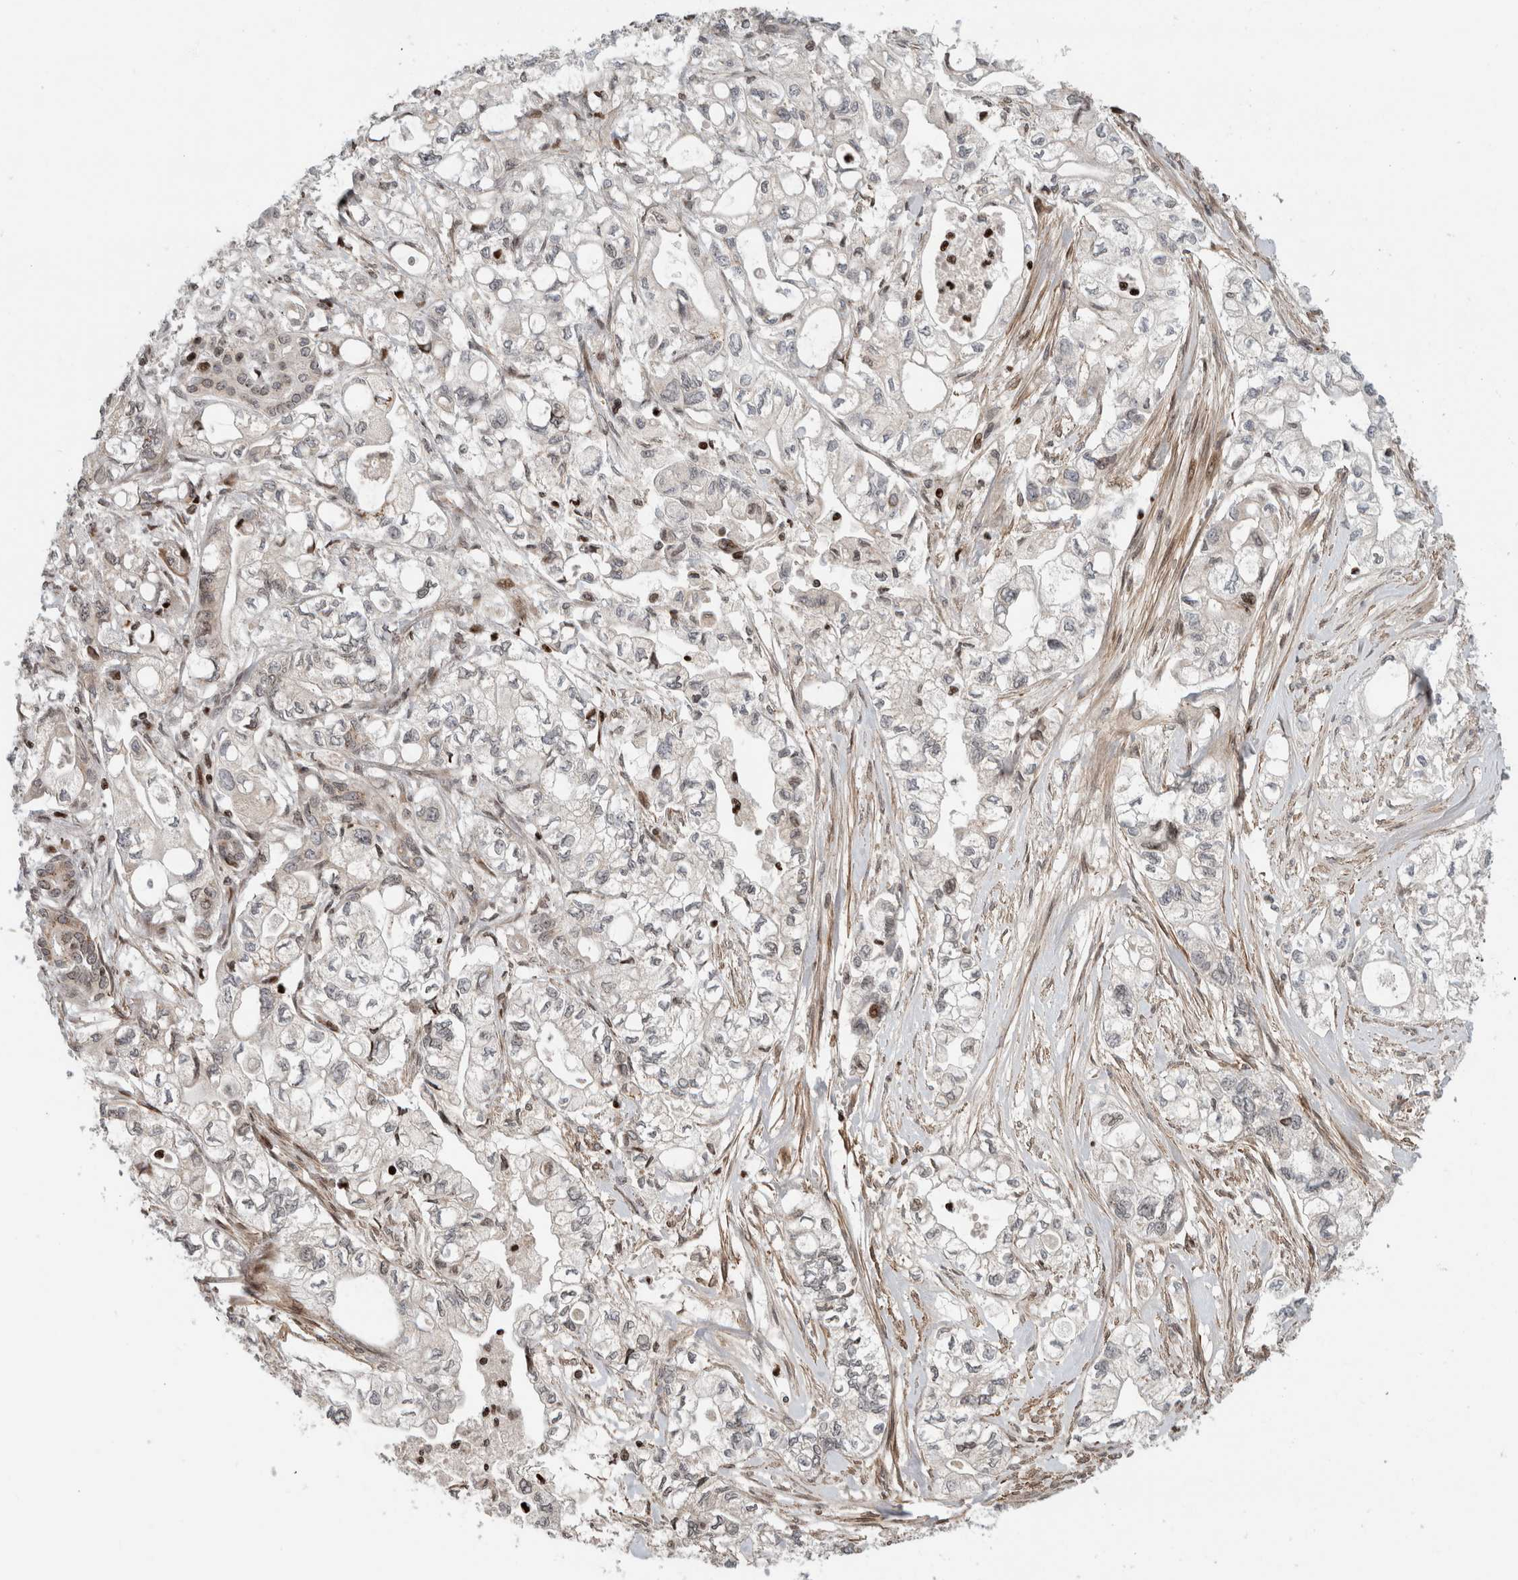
{"staining": {"intensity": "negative", "quantity": "none", "location": "none"}, "tissue": "pancreatic cancer", "cell_type": "Tumor cells", "image_type": "cancer", "snomed": [{"axis": "morphology", "description": "Adenocarcinoma, NOS"}, {"axis": "topography", "description": "Pancreas"}], "caption": "A histopathology image of pancreatic cancer (adenocarcinoma) stained for a protein displays no brown staining in tumor cells.", "gene": "GINS4", "patient": {"sex": "male", "age": 79}}